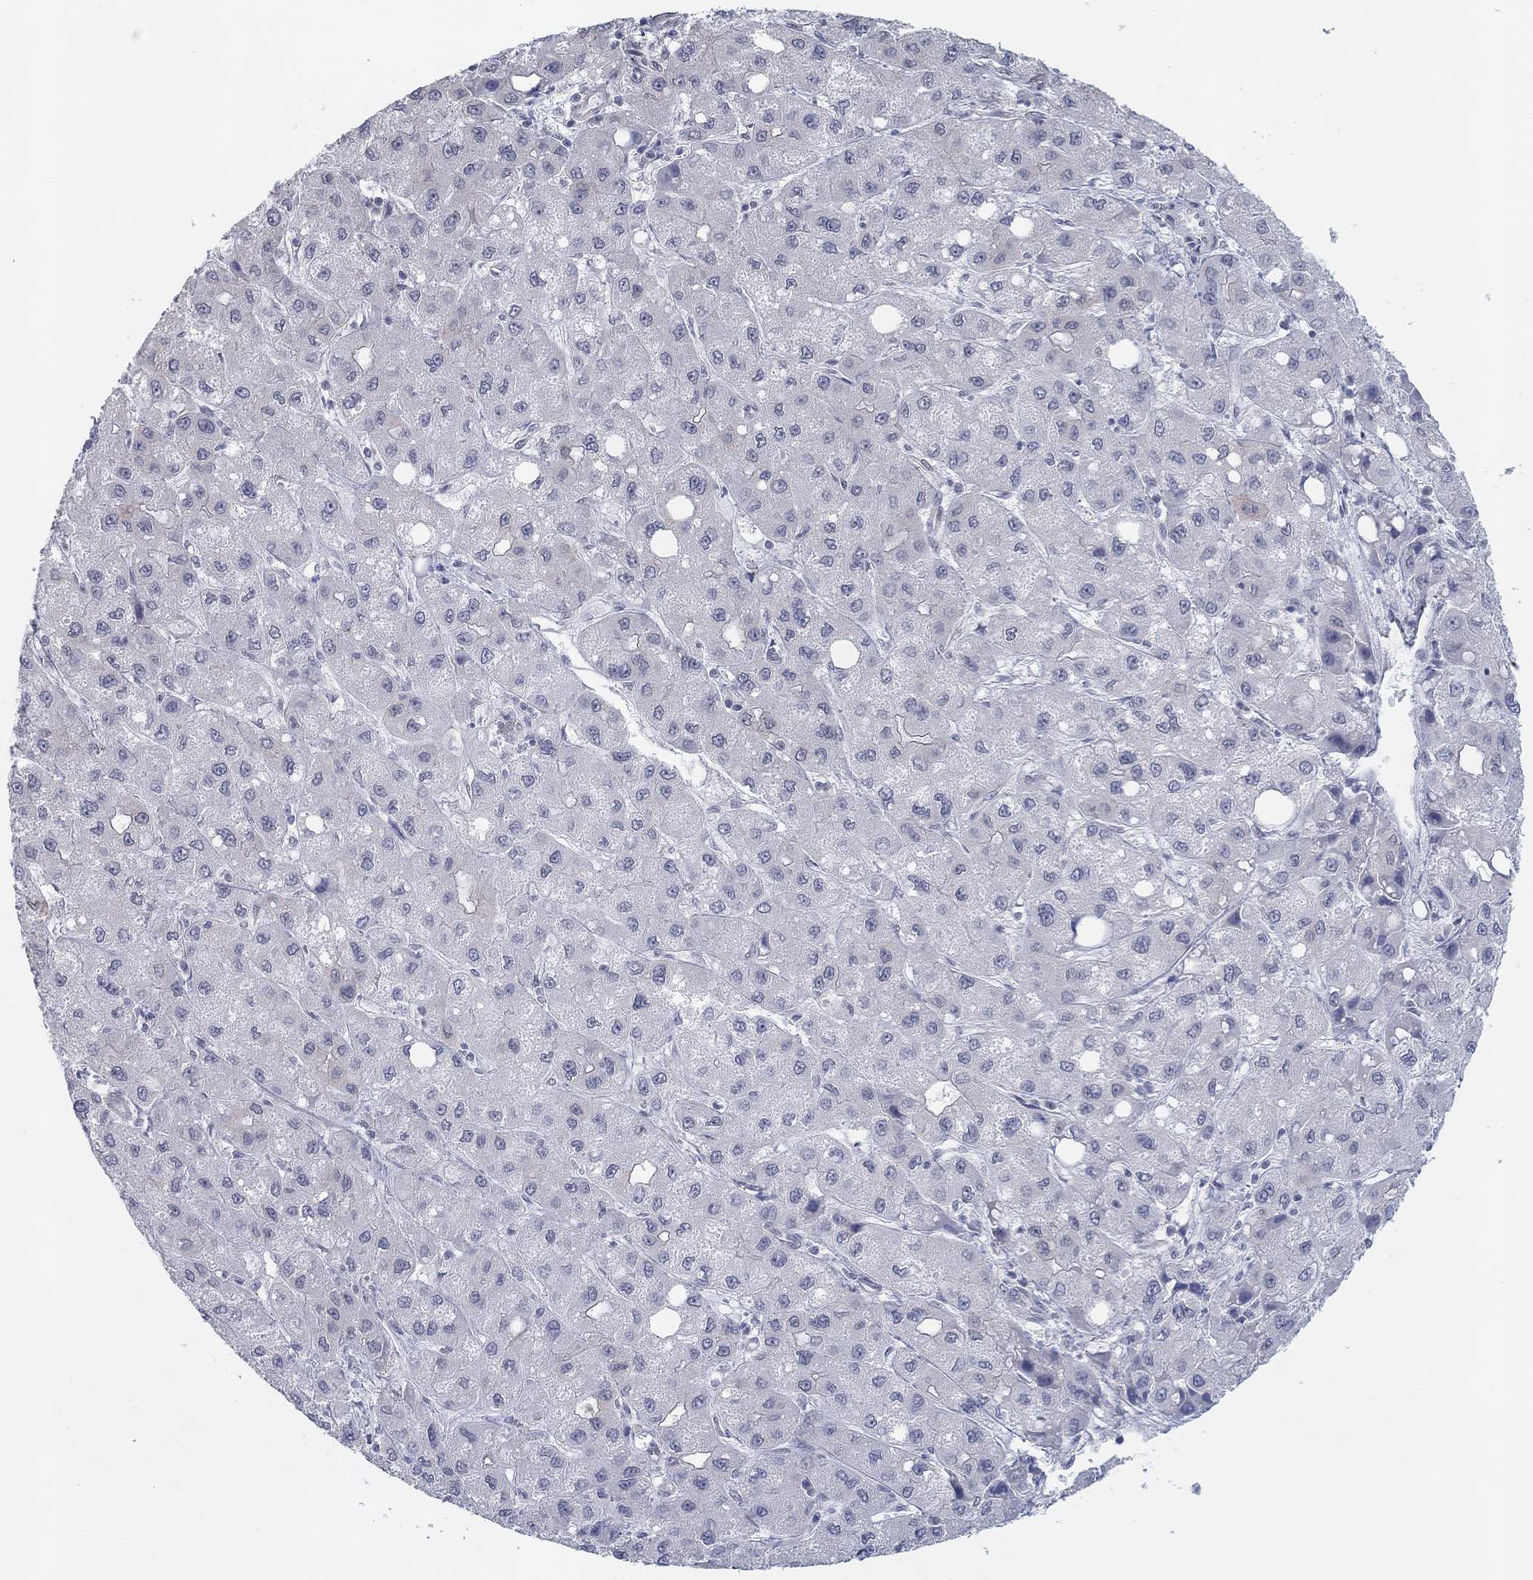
{"staining": {"intensity": "negative", "quantity": "none", "location": "none"}, "tissue": "liver cancer", "cell_type": "Tumor cells", "image_type": "cancer", "snomed": [{"axis": "morphology", "description": "Carcinoma, Hepatocellular, NOS"}, {"axis": "topography", "description": "Liver"}], "caption": "An immunohistochemistry image of liver hepatocellular carcinoma is shown. There is no staining in tumor cells of liver hepatocellular carcinoma.", "gene": "SLC22A2", "patient": {"sex": "male", "age": 73}}